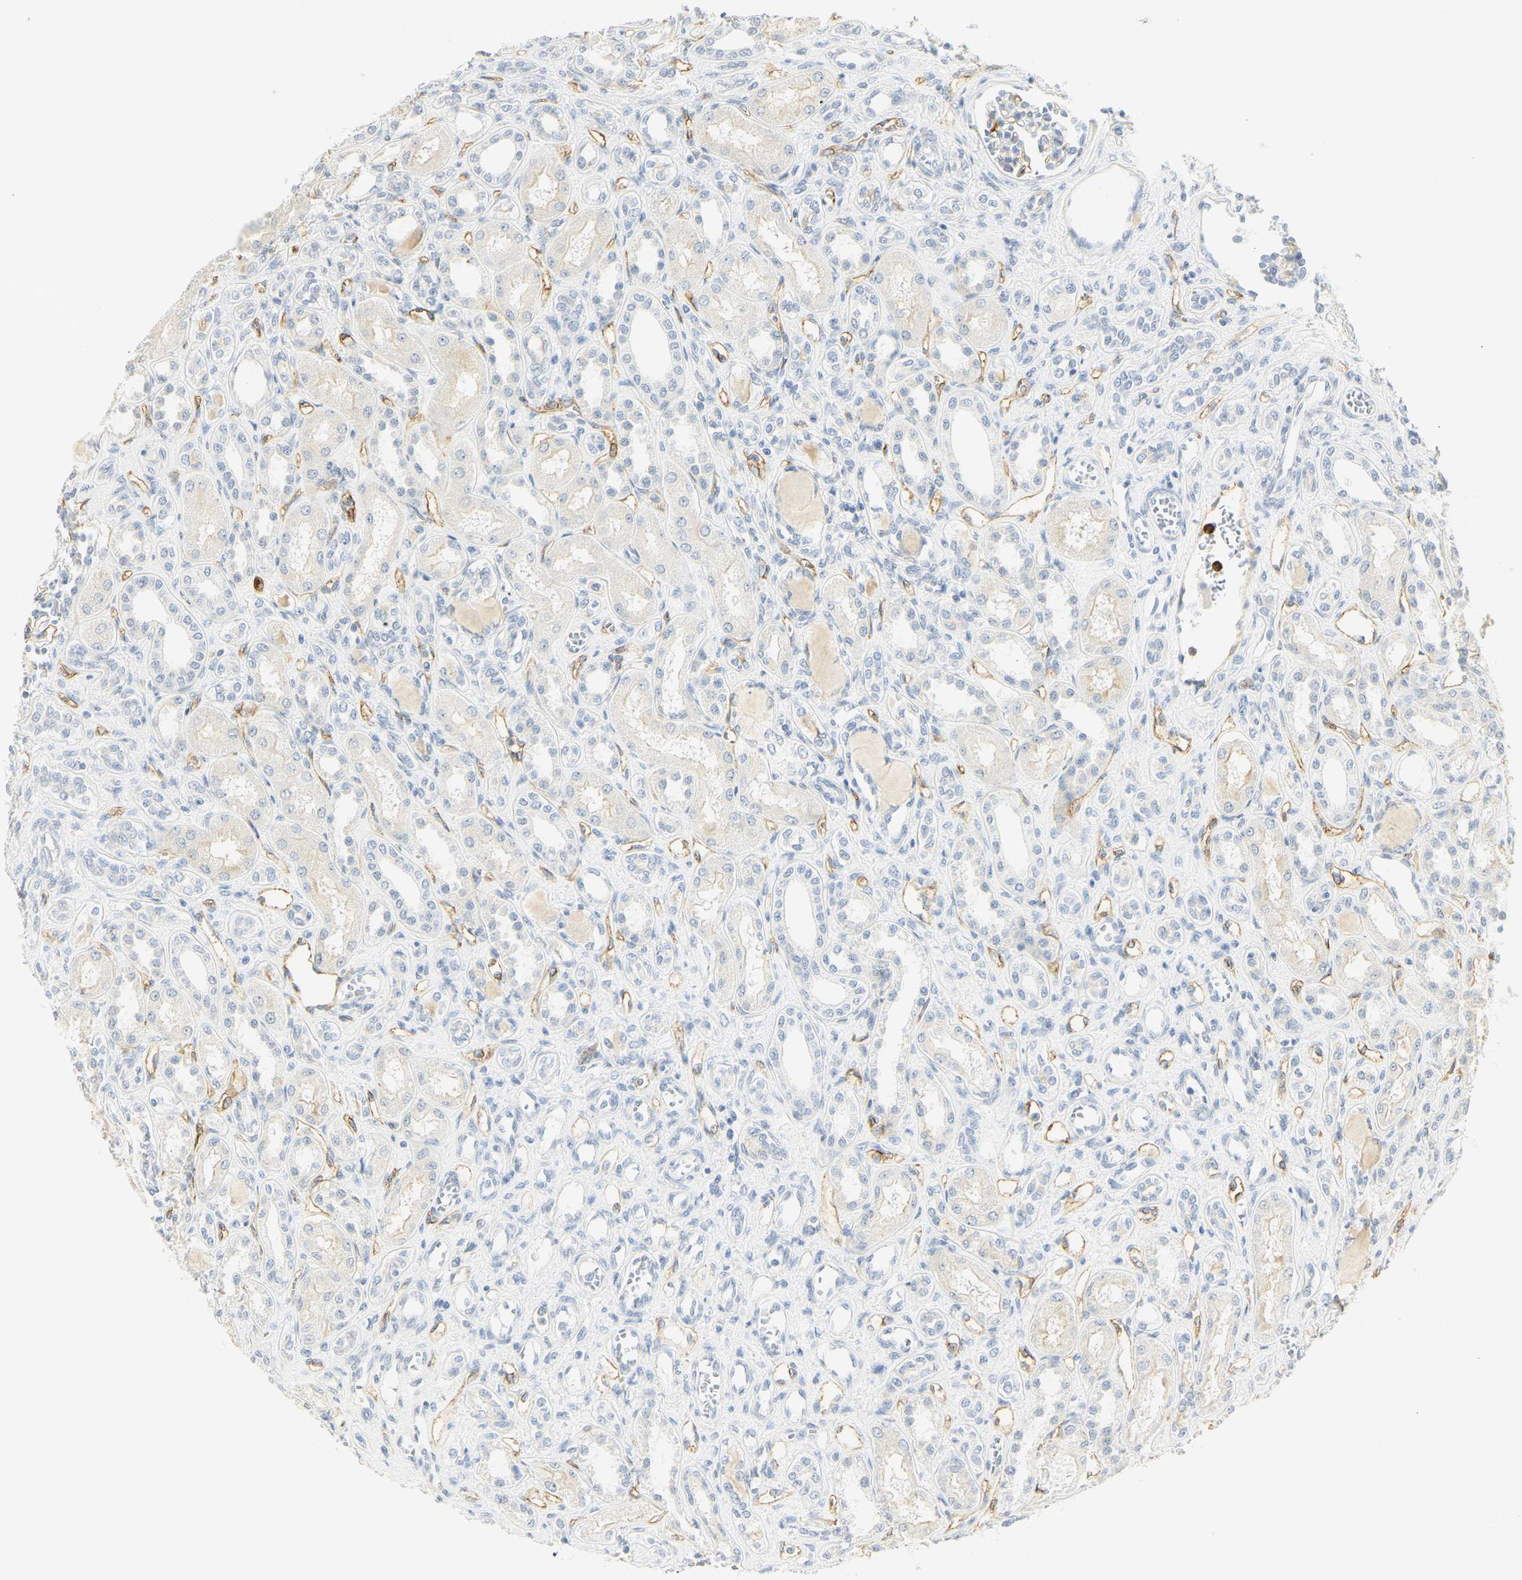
{"staining": {"intensity": "weak", "quantity": "25%-75%", "location": "cytoplasmic/membranous"}, "tissue": "kidney", "cell_type": "Cells in glomeruli", "image_type": "normal", "snomed": [{"axis": "morphology", "description": "Normal tissue, NOS"}, {"axis": "topography", "description": "Kidney"}], "caption": "Immunohistochemistry histopathology image of normal kidney: kidney stained using immunohistochemistry (IHC) displays low levels of weak protein expression localized specifically in the cytoplasmic/membranous of cells in glomeruli, appearing as a cytoplasmic/membranous brown color.", "gene": "CEACAM5", "patient": {"sex": "male", "age": 7}}